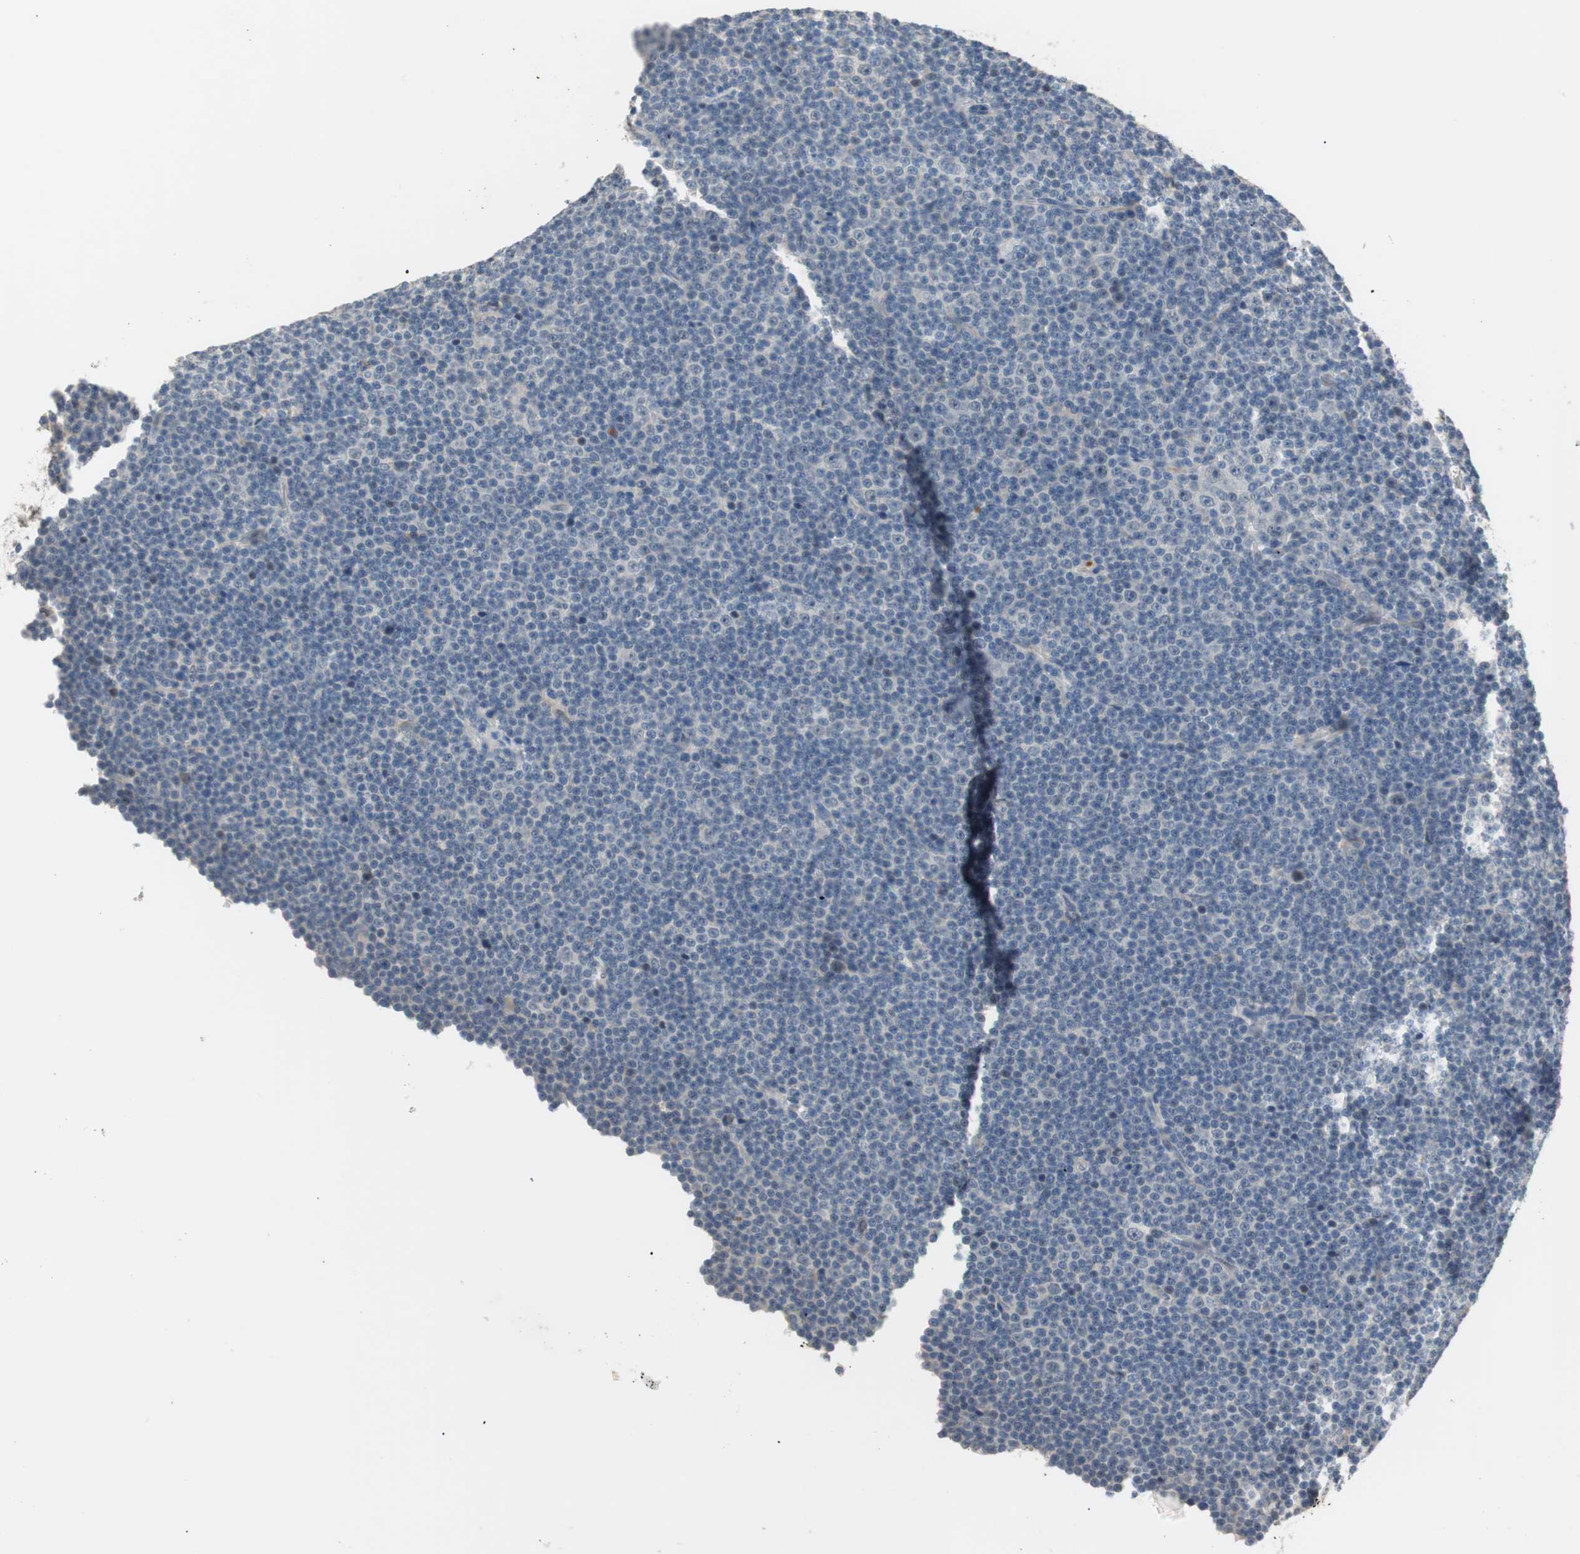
{"staining": {"intensity": "negative", "quantity": "none", "location": "none"}, "tissue": "lymphoma", "cell_type": "Tumor cells", "image_type": "cancer", "snomed": [{"axis": "morphology", "description": "Malignant lymphoma, non-Hodgkin's type, Low grade"}, {"axis": "topography", "description": "Lymph node"}], "caption": "DAB (3,3'-diaminobenzidine) immunohistochemical staining of lymphoma exhibits no significant expression in tumor cells. Nuclei are stained in blue.", "gene": "COL12A1", "patient": {"sex": "female", "age": 67}}